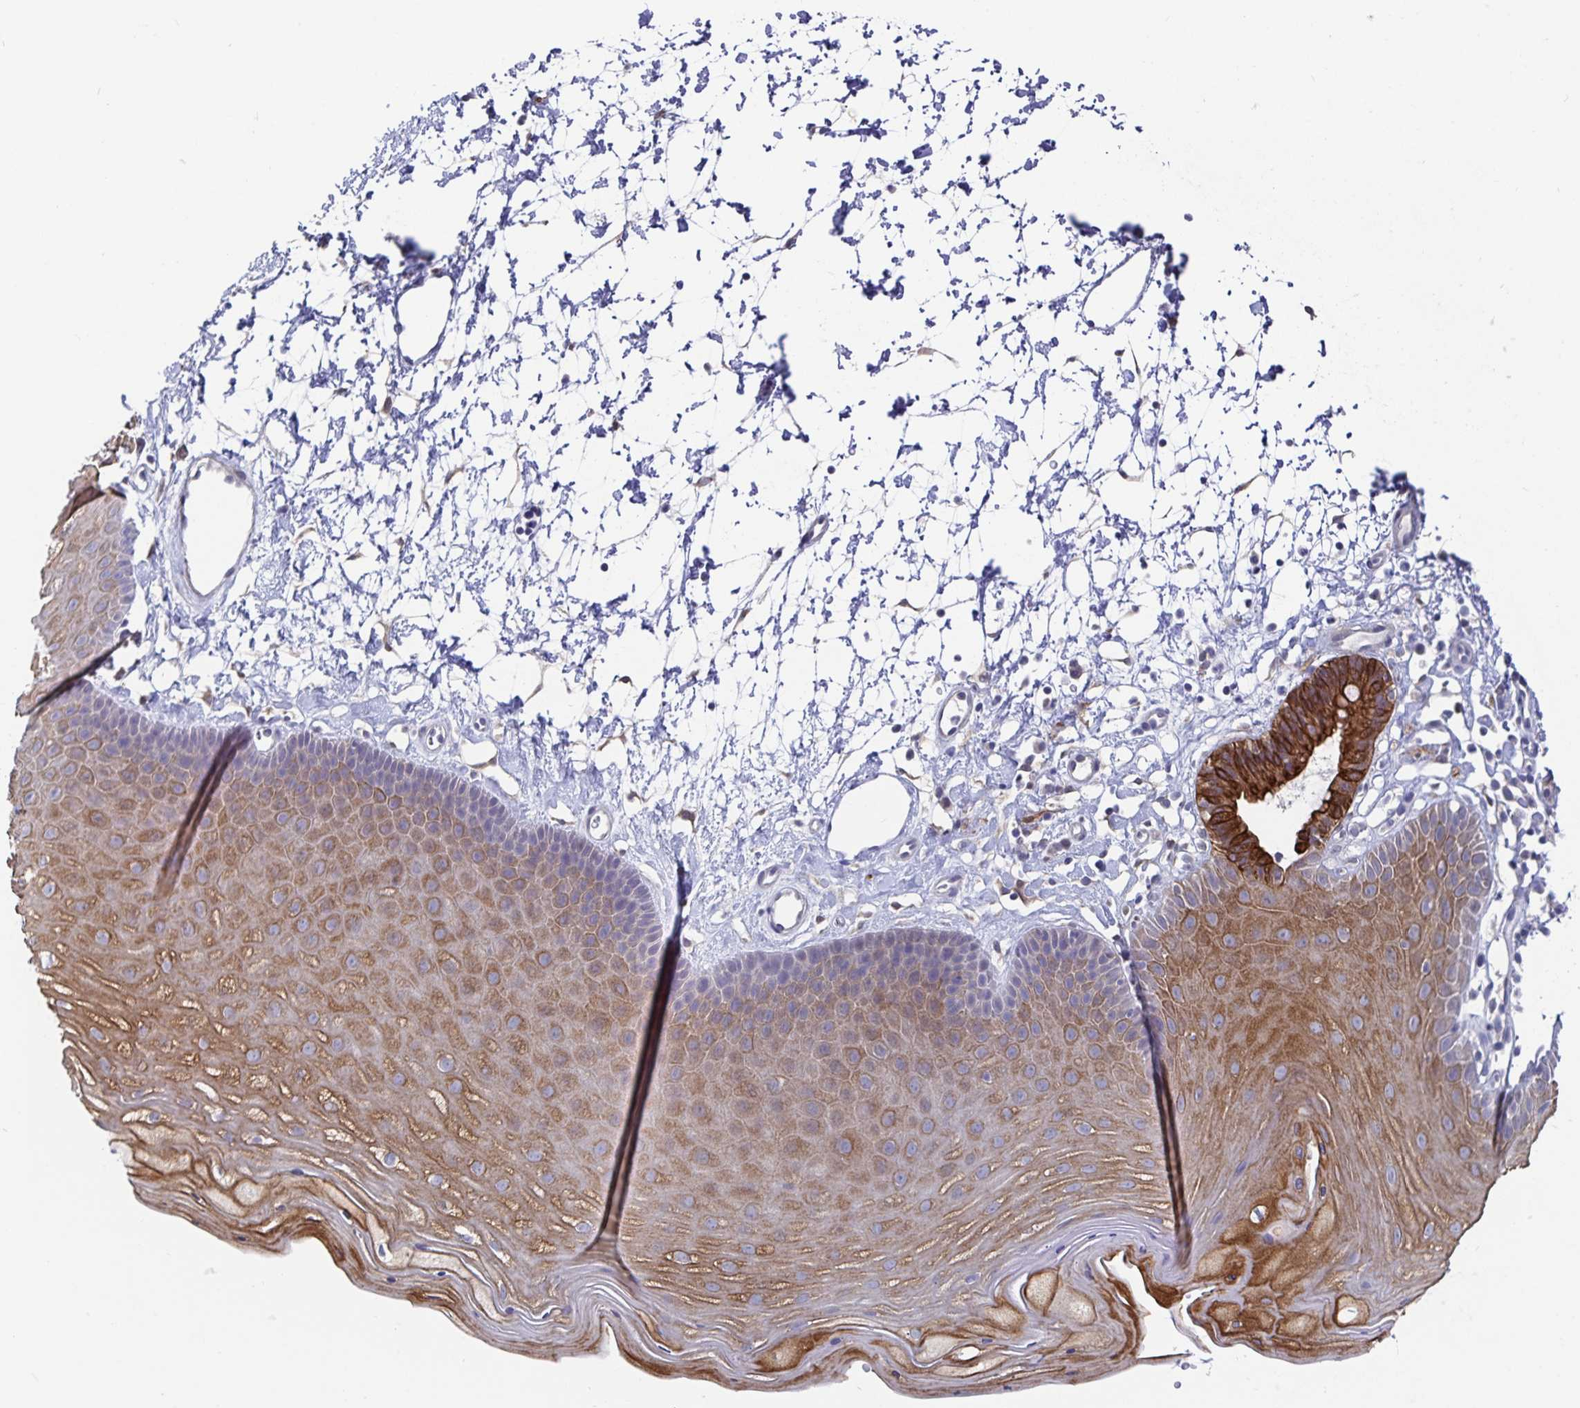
{"staining": {"intensity": "moderate", "quantity": "25%-75%", "location": "cytoplasmic/membranous"}, "tissue": "skin", "cell_type": "Epidermal cells", "image_type": "normal", "snomed": [{"axis": "morphology", "description": "Normal tissue, NOS"}, {"axis": "topography", "description": "Anal"}], "caption": "This micrograph shows benign skin stained with IHC to label a protein in brown. The cytoplasmic/membranous of epidermal cells show moderate positivity for the protein. Nuclei are counter-stained blue.", "gene": "ZIK1", "patient": {"sex": "male", "age": 53}}